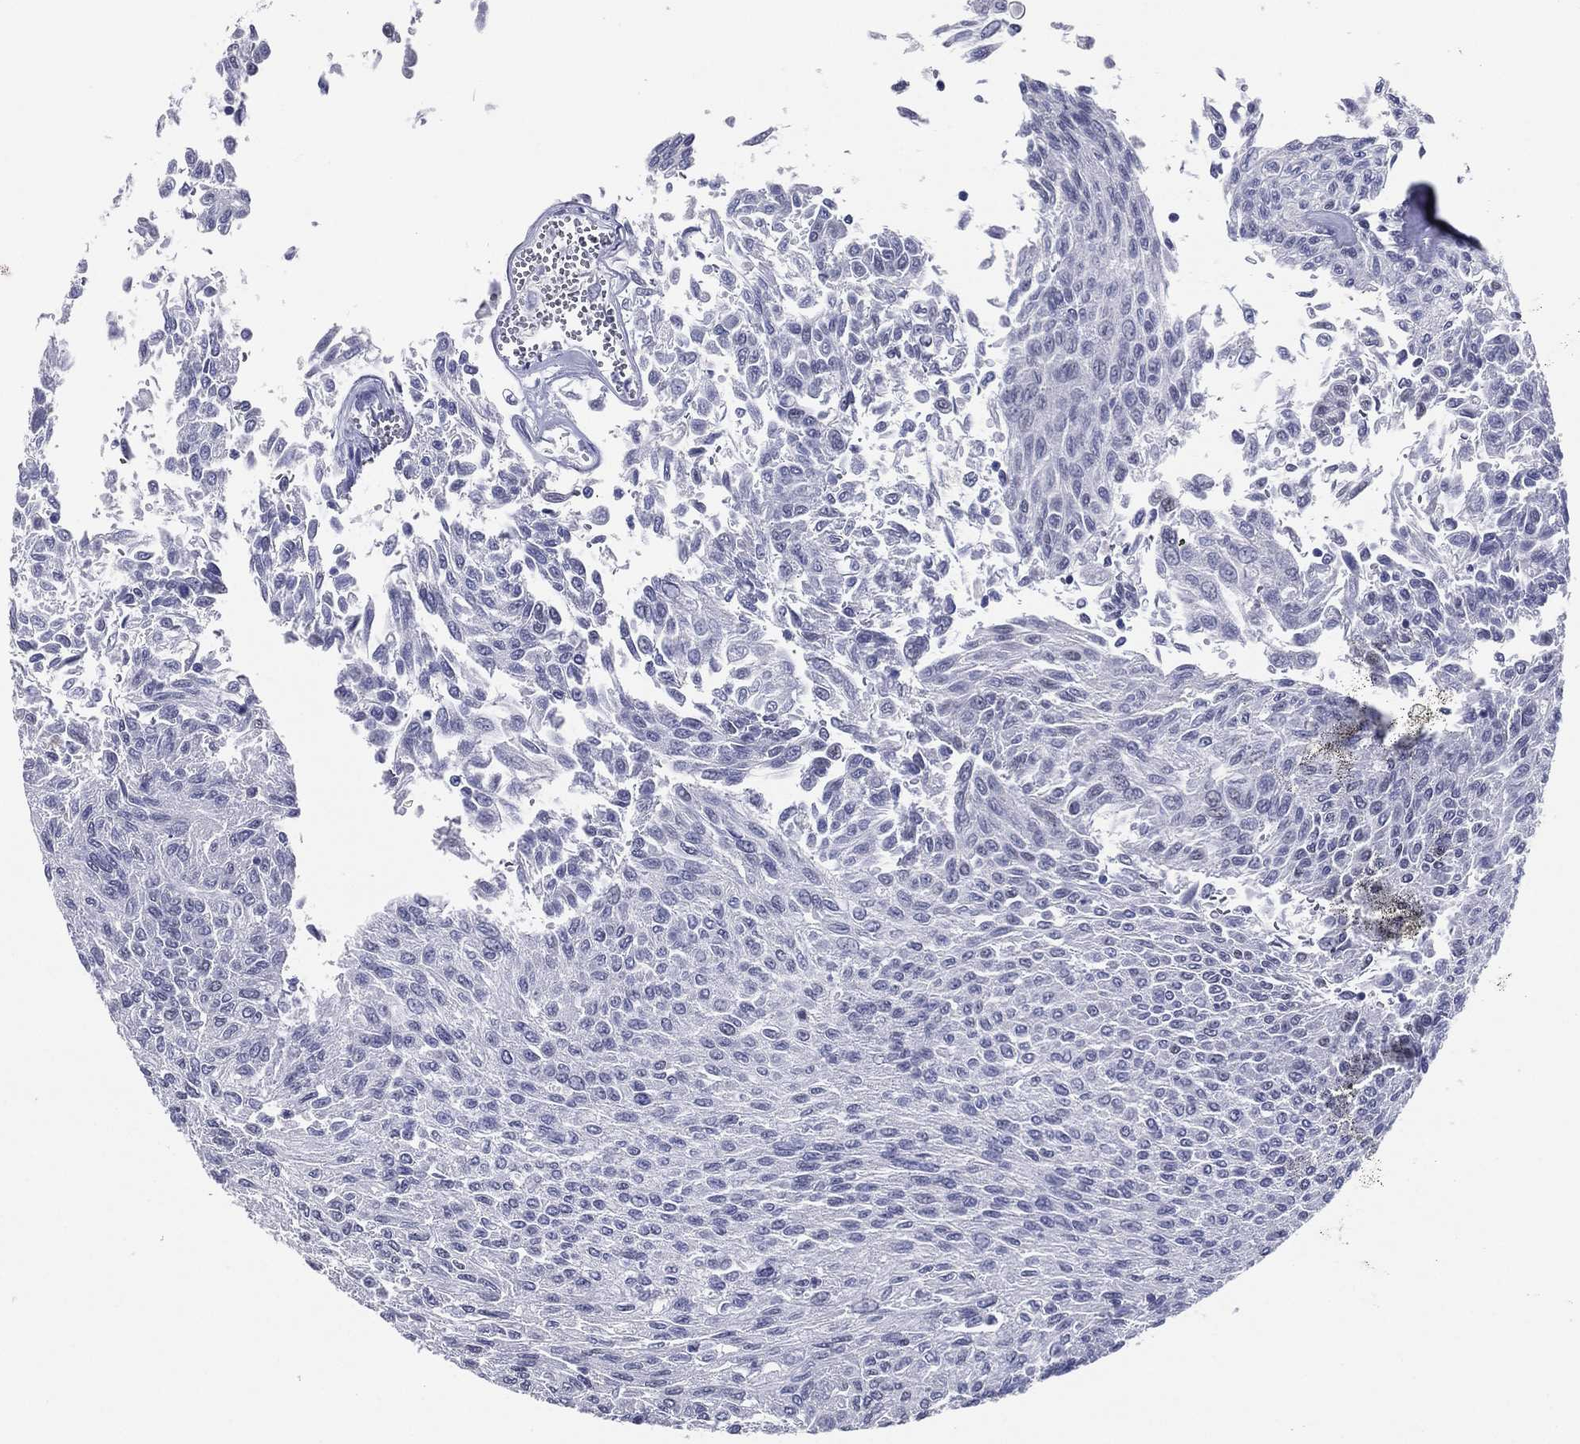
{"staining": {"intensity": "negative", "quantity": "none", "location": "none"}, "tissue": "urothelial cancer", "cell_type": "Tumor cells", "image_type": "cancer", "snomed": [{"axis": "morphology", "description": "Urothelial carcinoma, Low grade"}, {"axis": "topography", "description": "Urinary bladder"}], "caption": "Immunohistochemical staining of human urothelial carcinoma (low-grade) shows no significant expression in tumor cells. (DAB (3,3'-diaminobenzidine) IHC visualized using brightfield microscopy, high magnification).", "gene": "TFAP2A", "patient": {"sex": "male", "age": 78}}